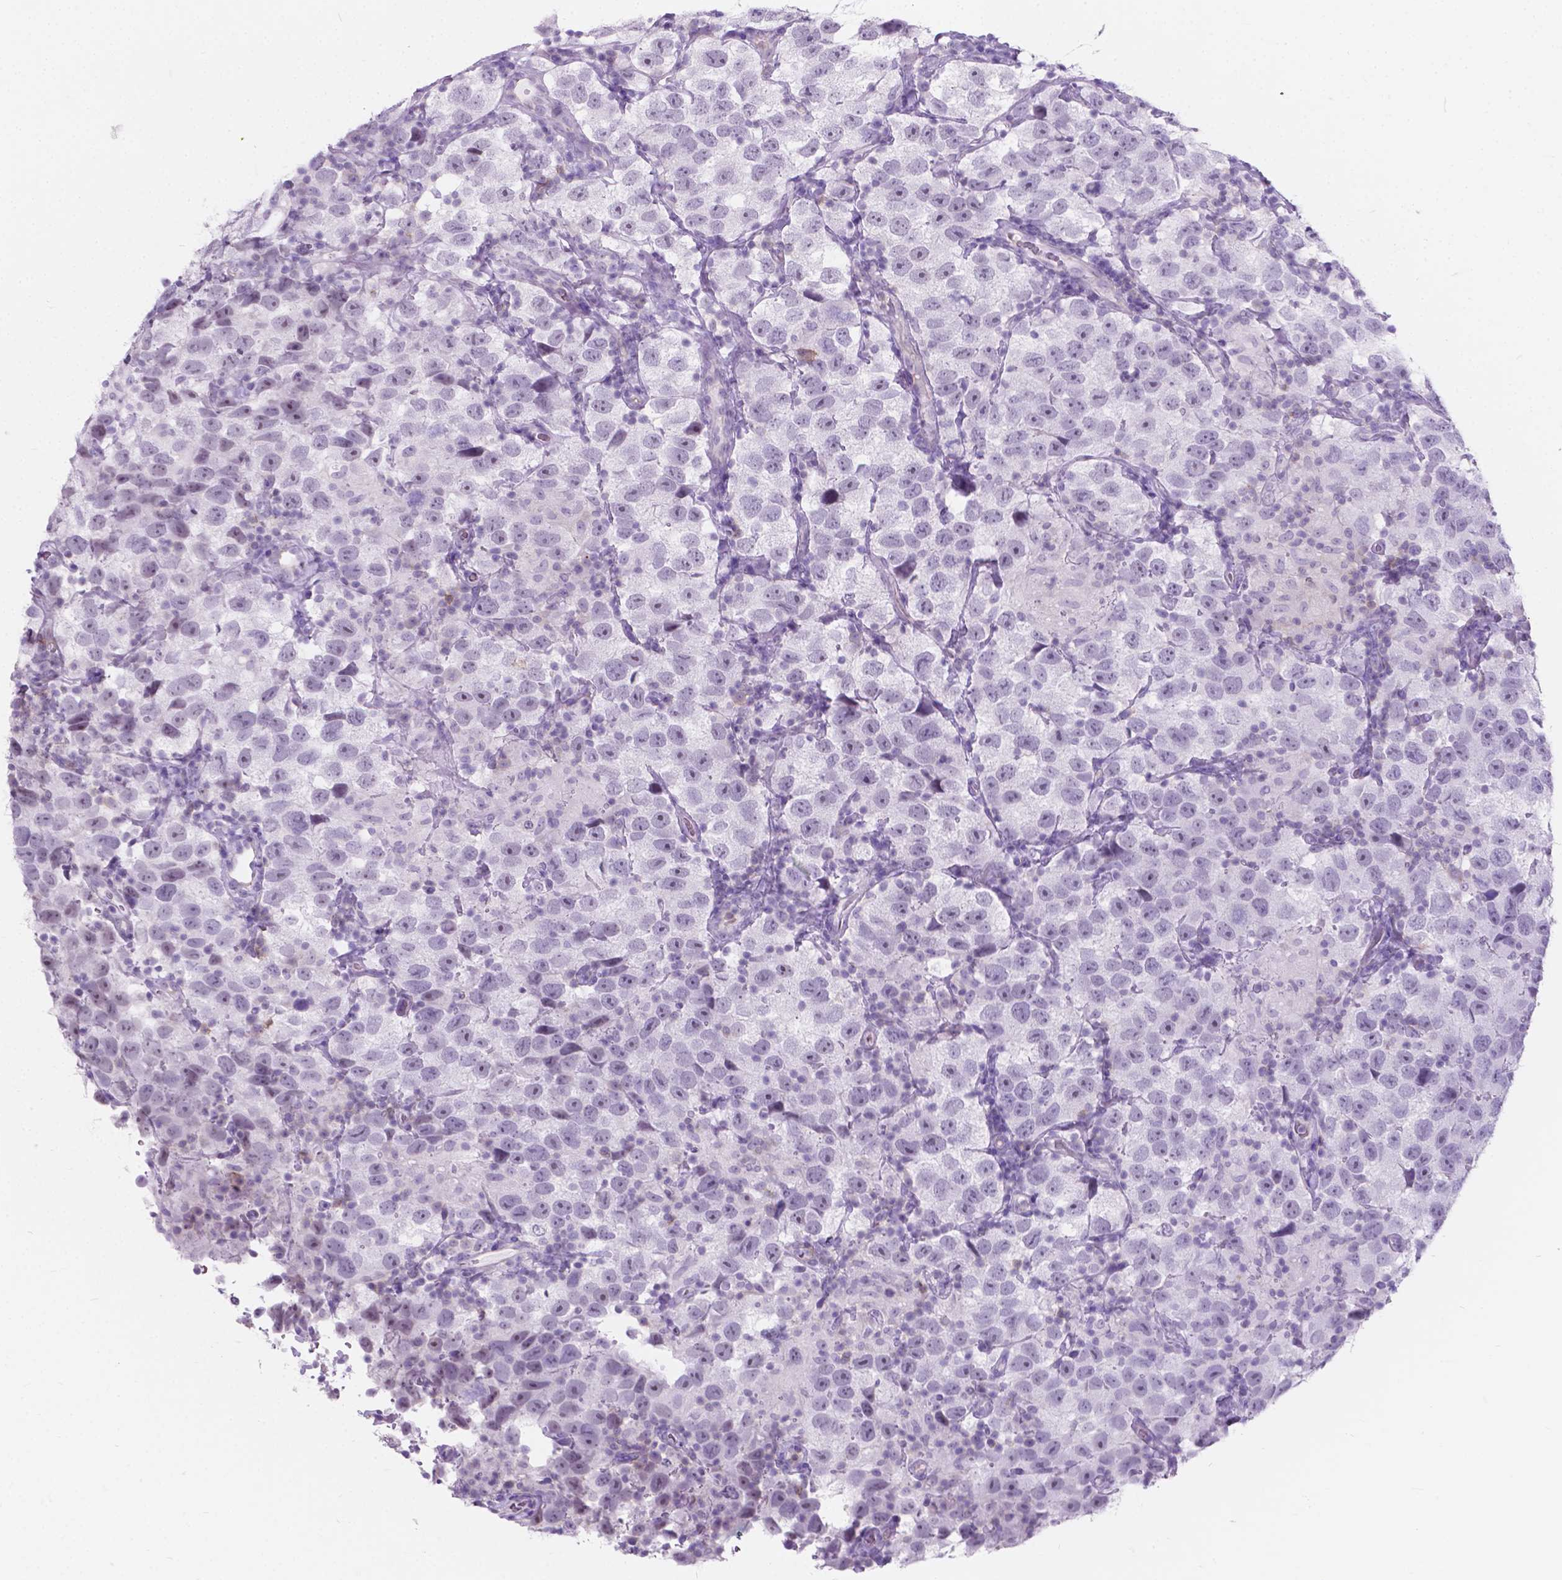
{"staining": {"intensity": "negative", "quantity": "none", "location": "none"}, "tissue": "testis cancer", "cell_type": "Tumor cells", "image_type": "cancer", "snomed": [{"axis": "morphology", "description": "Seminoma, NOS"}, {"axis": "topography", "description": "Testis"}], "caption": "A histopathology image of human testis cancer is negative for staining in tumor cells. (Stains: DAB IHC with hematoxylin counter stain, Microscopy: brightfield microscopy at high magnification).", "gene": "KIAA0040", "patient": {"sex": "male", "age": 26}}